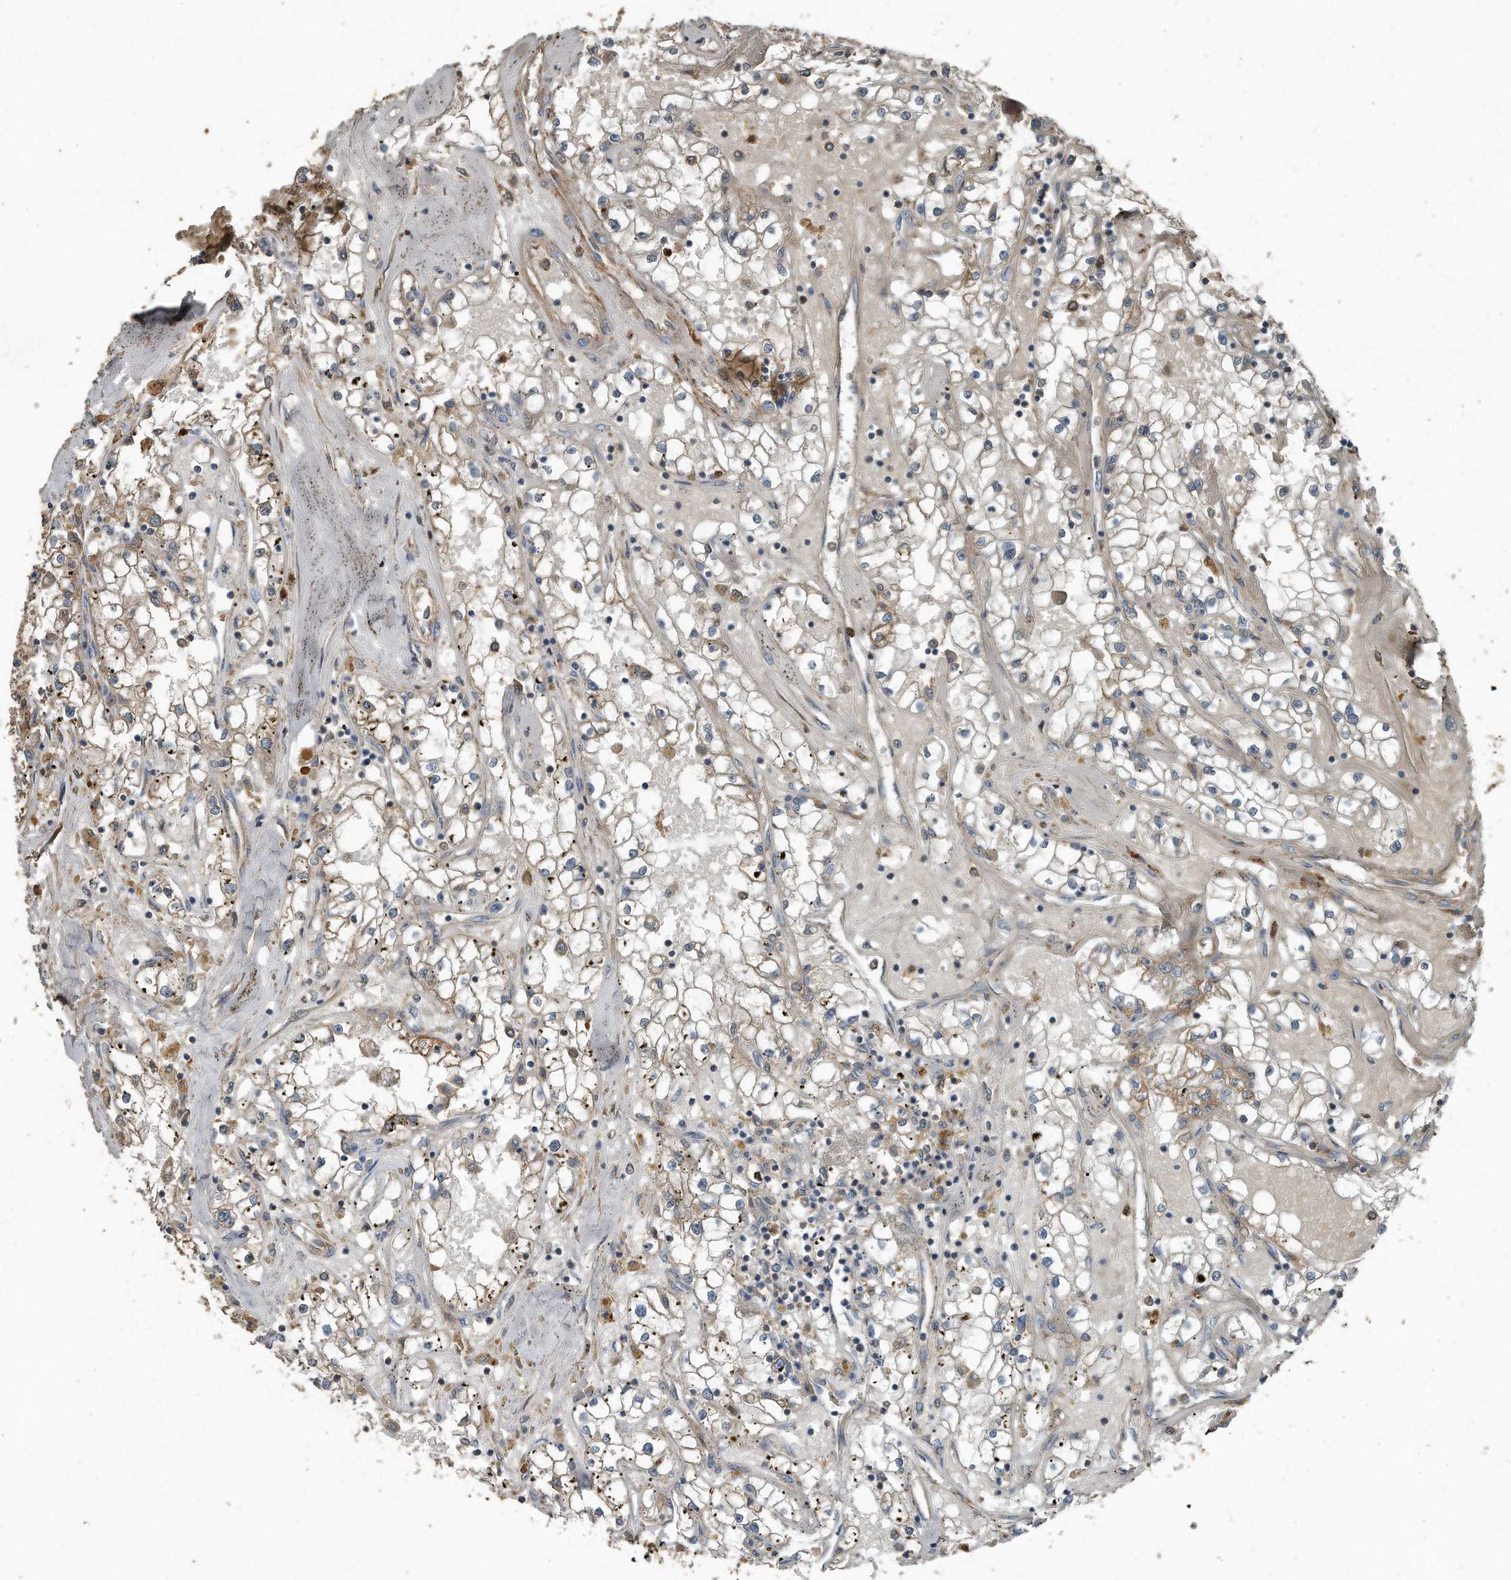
{"staining": {"intensity": "weak", "quantity": "25%-75%", "location": "cytoplasmic/membranous"}, "tissue": "renal cancer", "cell_type": "Tumor cells", "image_type": "cancer", "snomed": [{"axis": "morphology", "description": "Adenocarcinoma, NOS"}, {"axis": "topography", "description": "Kidney"}], "caption": "A brown stain highlights weak cytoplasmic/membranous expression of a protein in adenocarcinoma (renal) tumor cells. The staining was performed using DAB to visualize the protein expression in brown, while the nuclei were stained in blue with hematoxylin (Magnification: 20x).", "gene": "C9", "patient": {"sex": "male", "age": 56}}